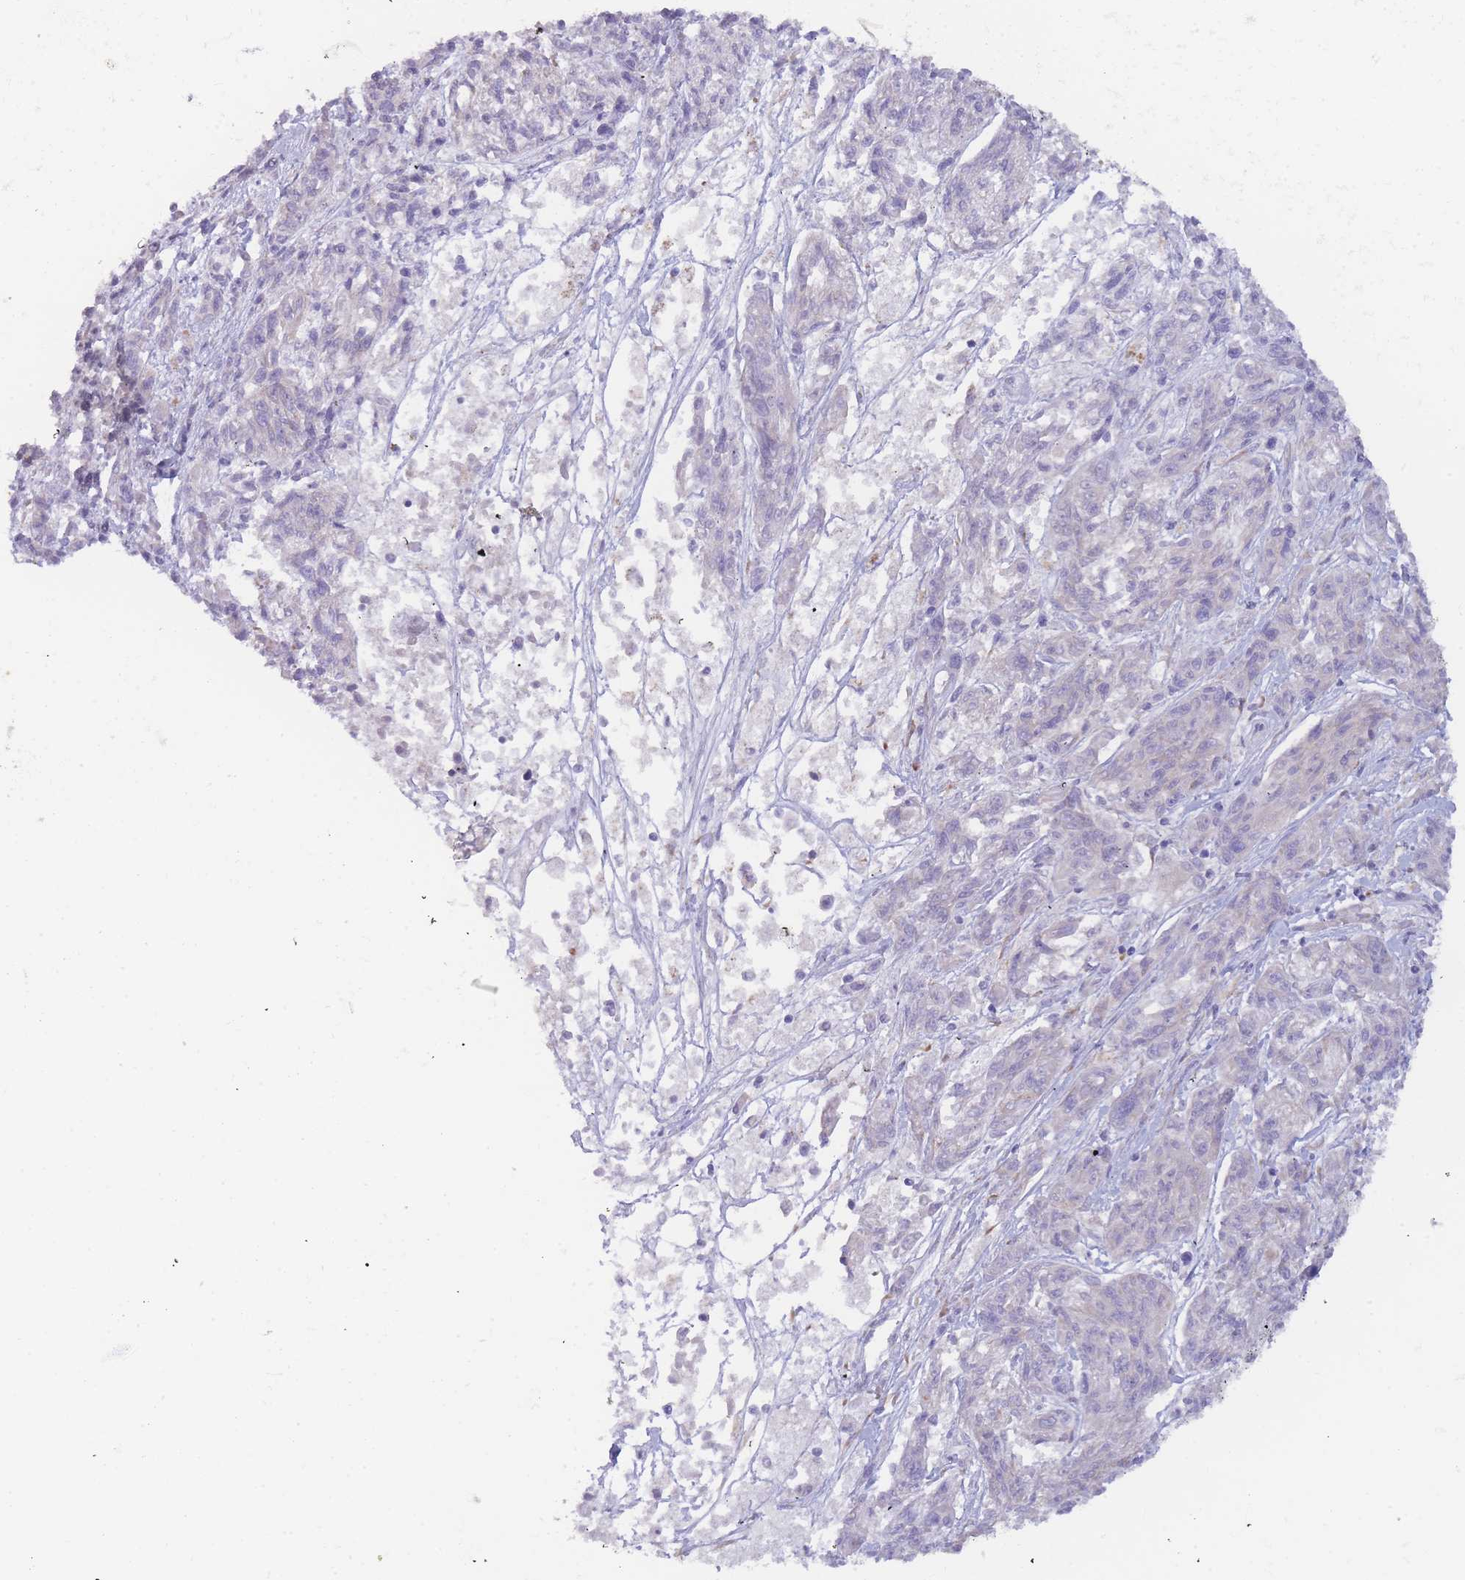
{"staining": {"intensity": "negative", "quantity": "none", "location": "none"}, "tissue": "melanoma", "cell_type": "Tumor cells", "image_type": "cancer", "snomed": [{"axis": "morphology", "description": "Malignant melanoma, NOS"}, {"axis": "topography", "description": "Skin"}], "caption": "This is an immunohistochemistry histopathology image of human malignant melanoma. There is no positivity in tumor cells.", "gene": "SLC35E4", "patient": {"sex": "male", "age": 53}}